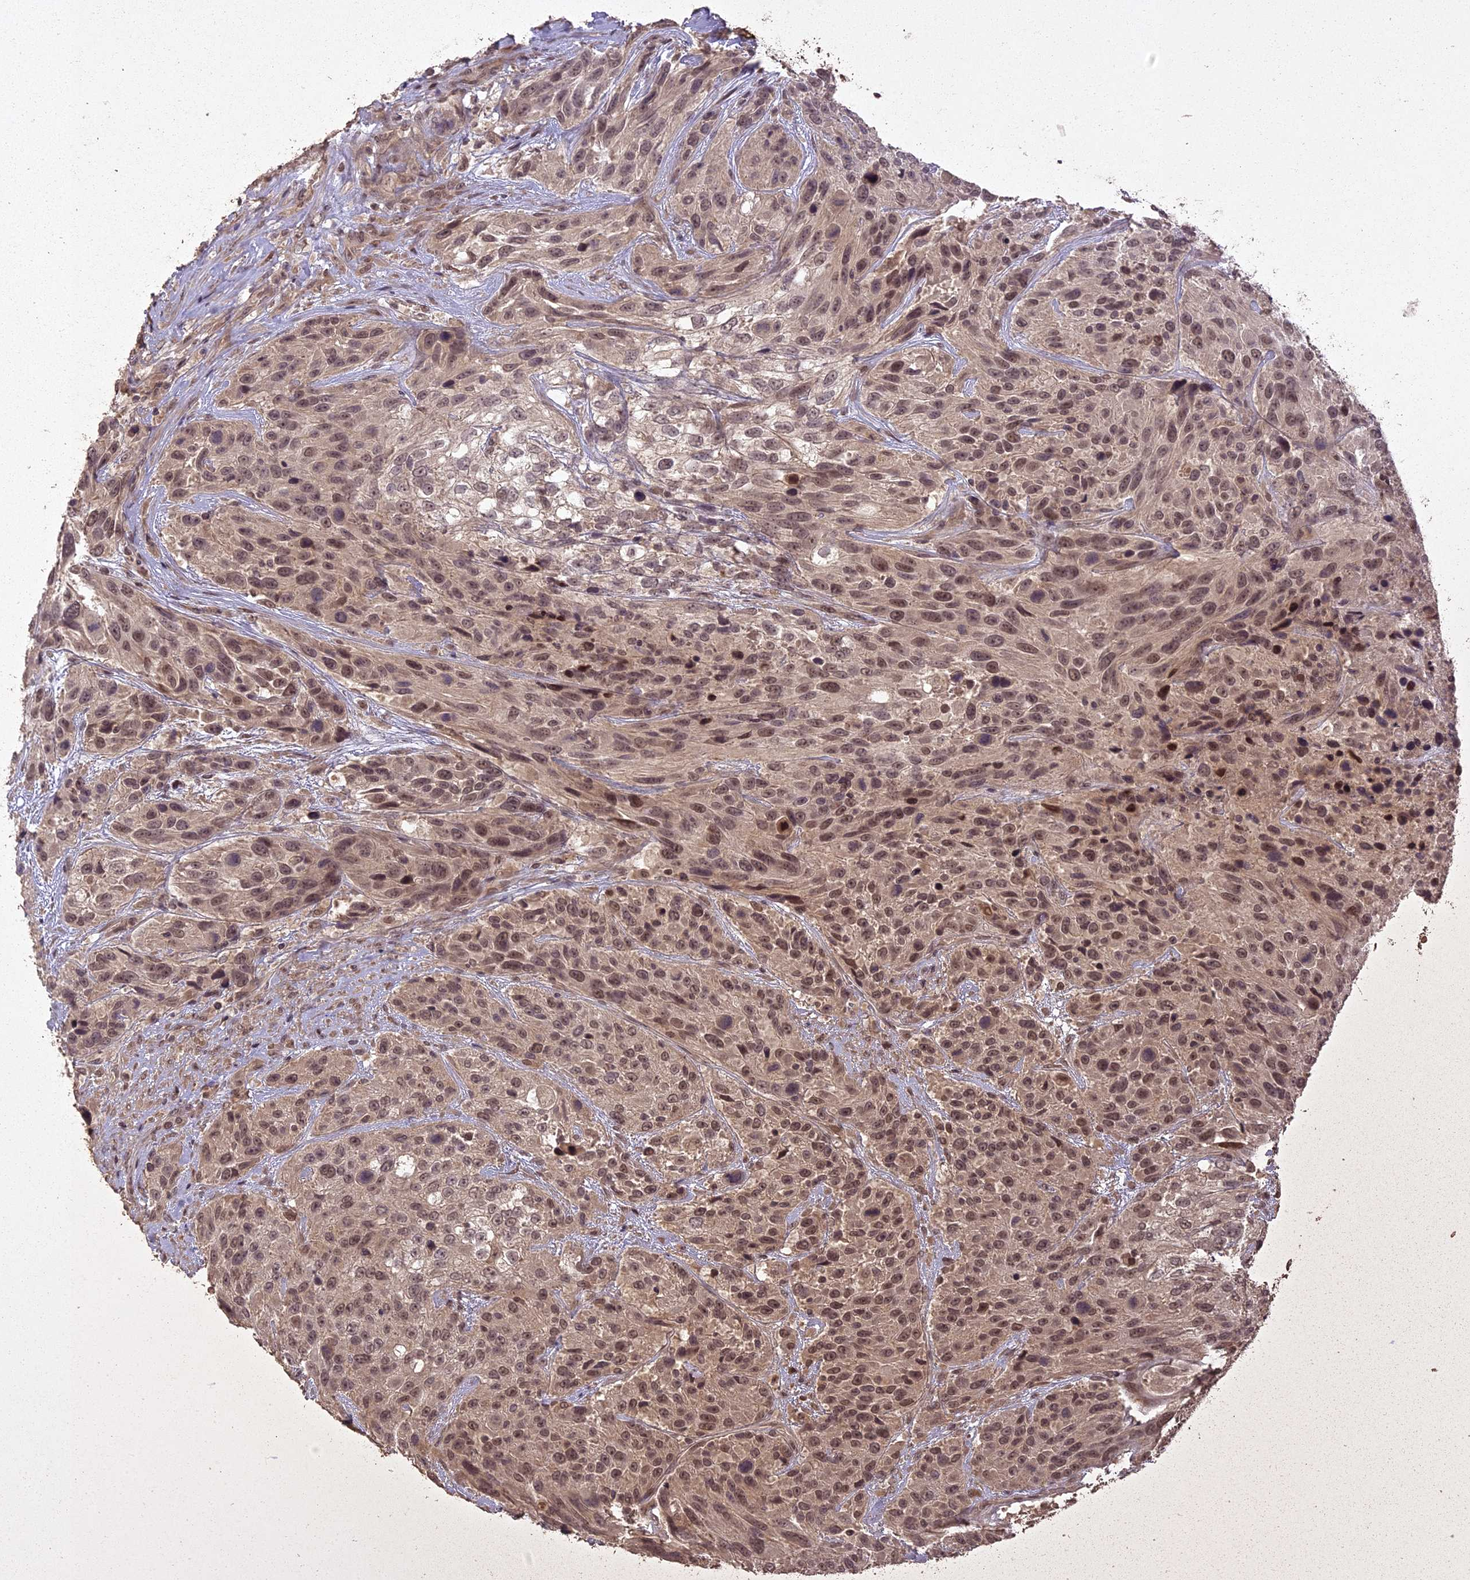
{"staining": {"intensity": "moderate", "quantity": ">75%", "location": "nuclear"}, "tissue": "urothelial cancer", "cell_type": "Tumor cells", "image_type": "cancer", "snomed": [{"axis": "morphology", "description": "Urothelial carcinoma, High grade"}, {"axis": "topography", "description": "Urinary bladder"}], "caption": "Immunohistochemistry of human urothelial carcinoma (high-grade) exhibits medium levels of moderate nuclear expression in approximately >75% of tumor cells. Immunohistochemistry (ihc) stains the protein of interest in brown and the nuclei are stained blue.", "gene": "LIN37", "patient": {"sex": "female", "age": 70}}